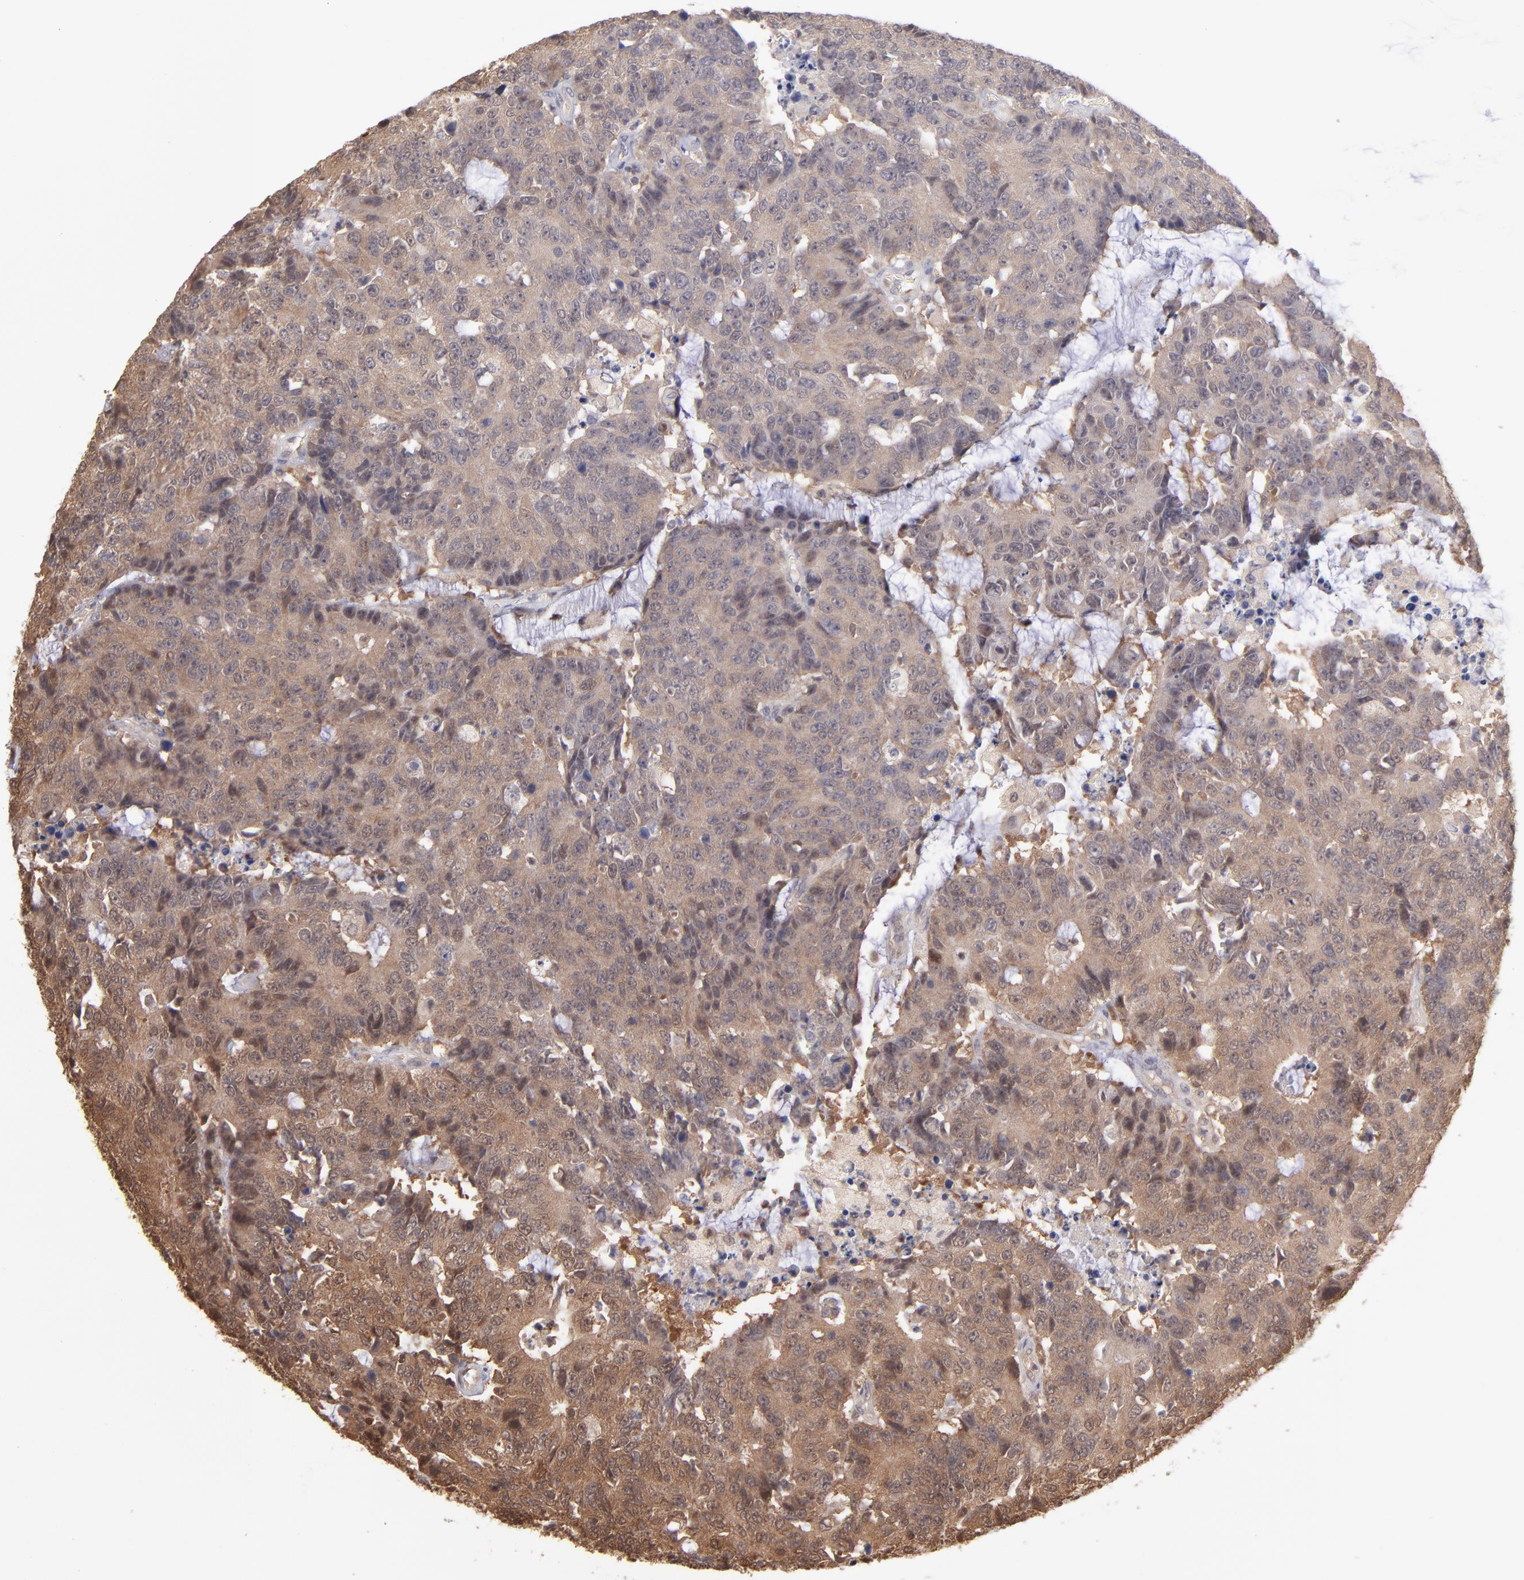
{"staining": {"intensity": "strong", "quantity": ">75%", "location": "cytoplasmic/membranous"}, "tissue": "colorectal cancer", "cell_type": "Tumor cells", "image_type": "cancer", "snomed": [{"axis": "morphology", "description": "Adenocarcinoma, NOS"}, {"axis": "topography", "description": "Colon"}], "caption": "Protein expression by immunohistochemistry (IHC) shows strong cytoplasmic/membranous staining in about >75% of tumor cells in colorectal cancer (adenocarcinoma).", "gene": "MAP2K2", "patient": {"sex": "female", "age": 86}}